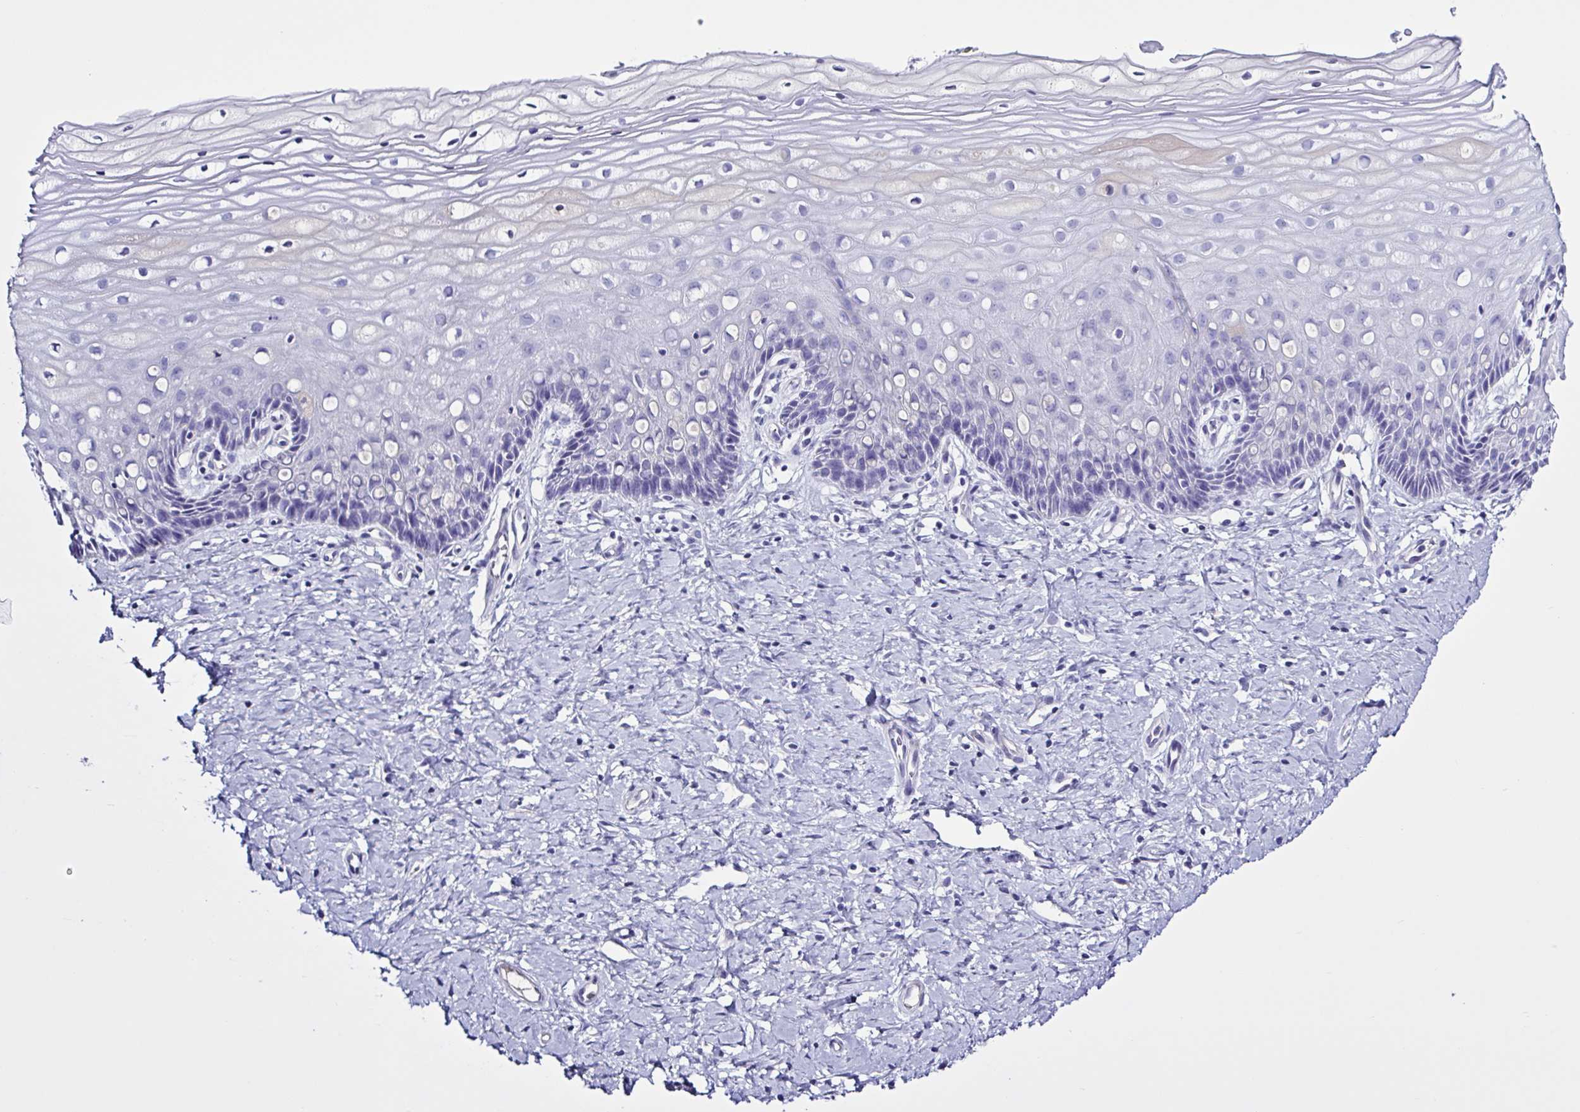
{"staining": {"intensity": "negative", "quantity": "none", "location": "none"}, "tissue": "cervix", "cell_type": "Squamous epithelial cells", "image_type": "normal", "snomed": [{"axis": "morphology", "description": "Normal tissue, NOS"}, {"axis": "topography", "description": "Cervix"}], "caption": "This is a photomicrograph of immunohistochemistry (IHC) staining of unremarkable cervix, which shows no positivity in squamous epithelial cells.", "gene": "USP35", "patient": {"sex": "female", "age": 37}}